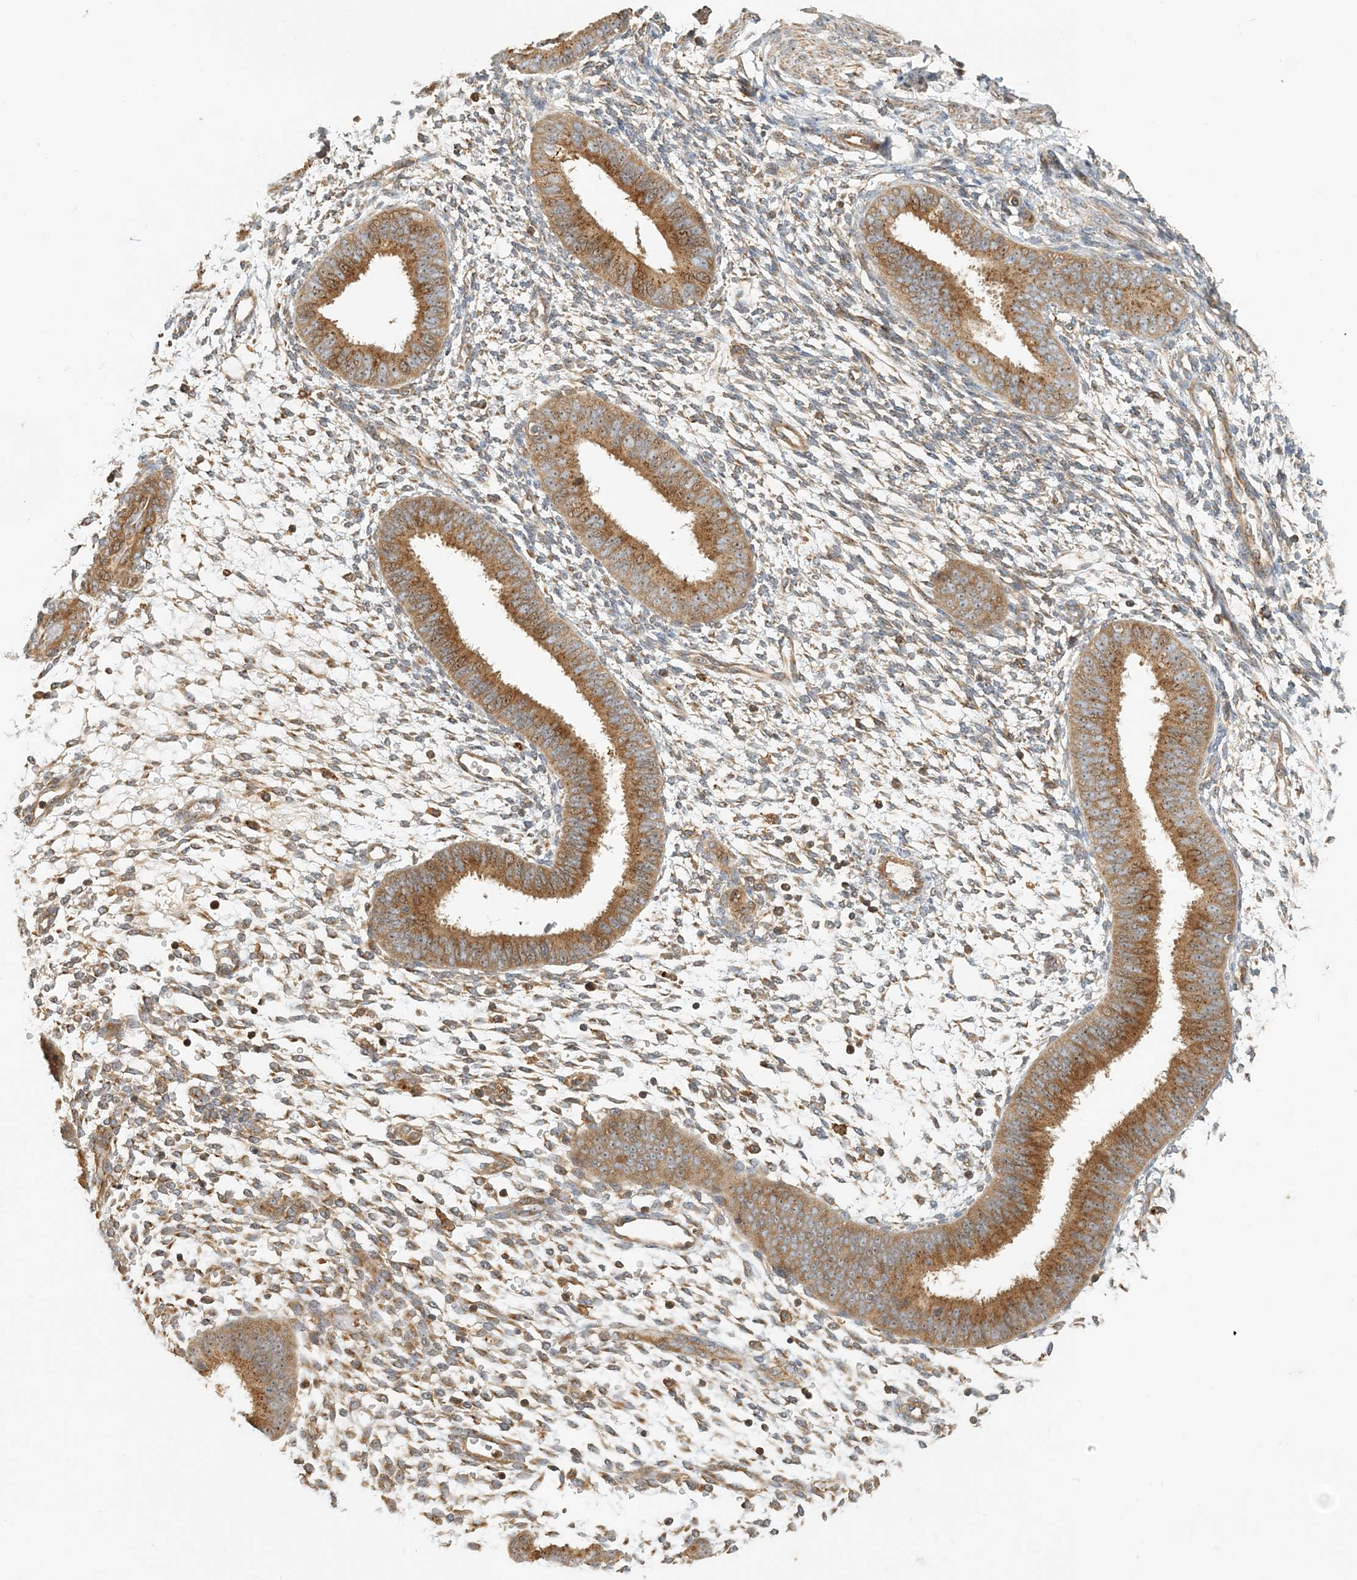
{"staining": {"intensity": "moderate", "quantity": "25%-75%", "location": "cytoplasmic/membranous"}, "tissue": "endometrium", "cell_type": "Cells in endometrial stroma", "image_type": "normal", "snomed": [{"axis": "morphology", "description": "Normal tissue, NOS"}, {"axis": "topography", "description": "Uterus"}, {"axis": "topography", "description": "Endometrium"}], "caption": "This micrograph displays immunohistochemistry (IHC) staining of normal human endometrium, with medium moderate cytoplasmic/membranous positivity in approximately 25%-75% of cells in endometrial stroma.", "gene": "COLEC11", "patient": {"sex": "female", "age": 48}}